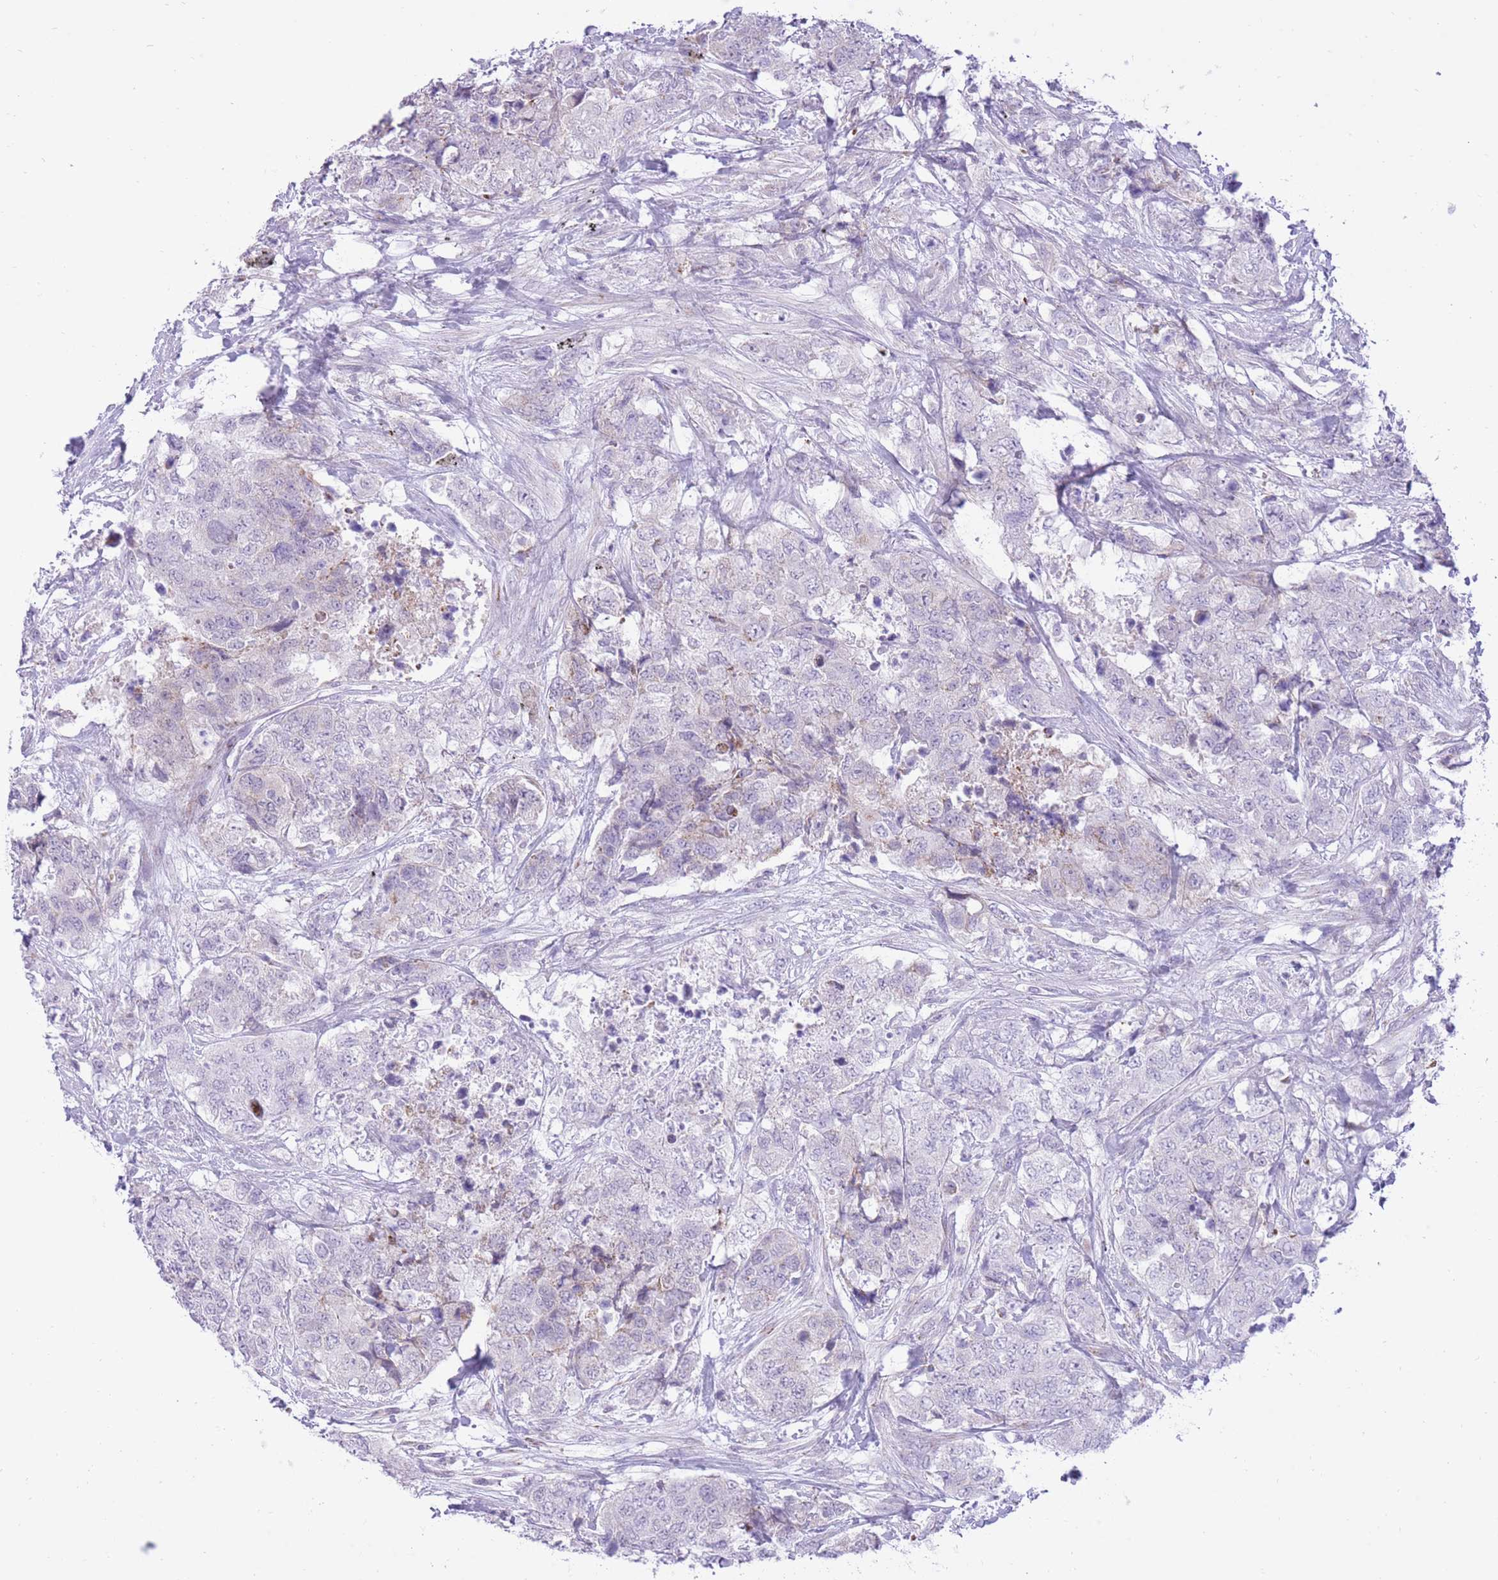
{"staining": {"intensity": "negative", "quantity": "none", "location": "none"}, "tissue": "urothelial cancer", "cell_type": "Tumor cells", "image_type": "cancer", "snomed": [{"axis": "morphology", "description": "Urothelial carcinoma, High grade"}, {"axis": "topography", "description": "Urinary bladder"}], "caption": "An image of urothelial cancer stained for a protein shows no brown staining in tumor cells.", "gene": "DENND2D", "patient": {"sex": "female", "age": 78}}